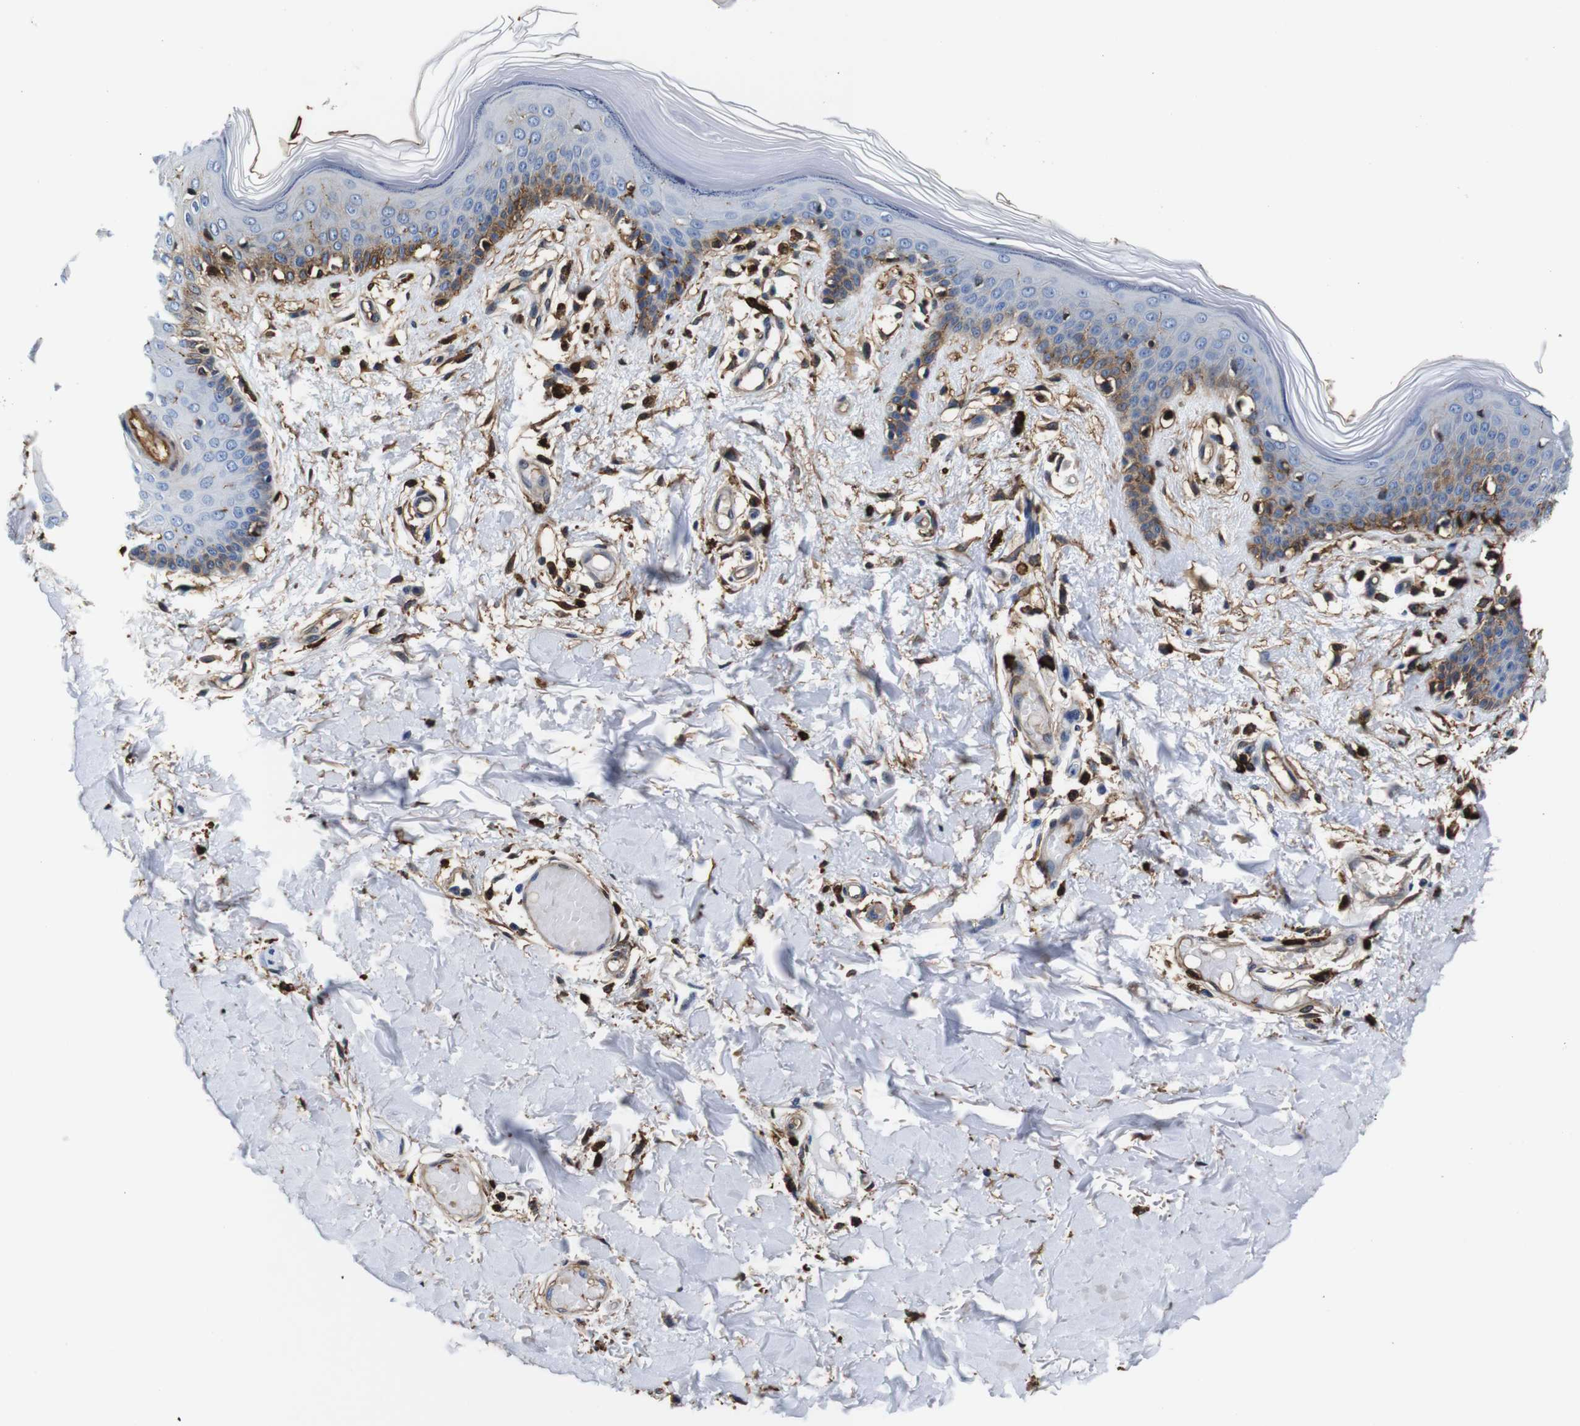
{"staining": {"intensity": "moderate", "quantity": ">75%", "location": "cytoplasmic/membranous,nuclear"}, "tissue": "skin", "cell_type": "Fibroblasts", "image_type": "normal", "snomed": [{"axis": "morphology", "description": "Normal tissue, NOS"}, {"axis": "topography", "description": "Skin"}], "caption": "Immunohistochemical staining of benign skin reveals medium levels of moderate cytoplasmic/membranous,nuclear positivity in about >75% of fibroblasts. (DAB IHC with brightfield microscopy, high magnification).", "gene": "ANXA1", "patient": {"sex": "male", "age": 53}}